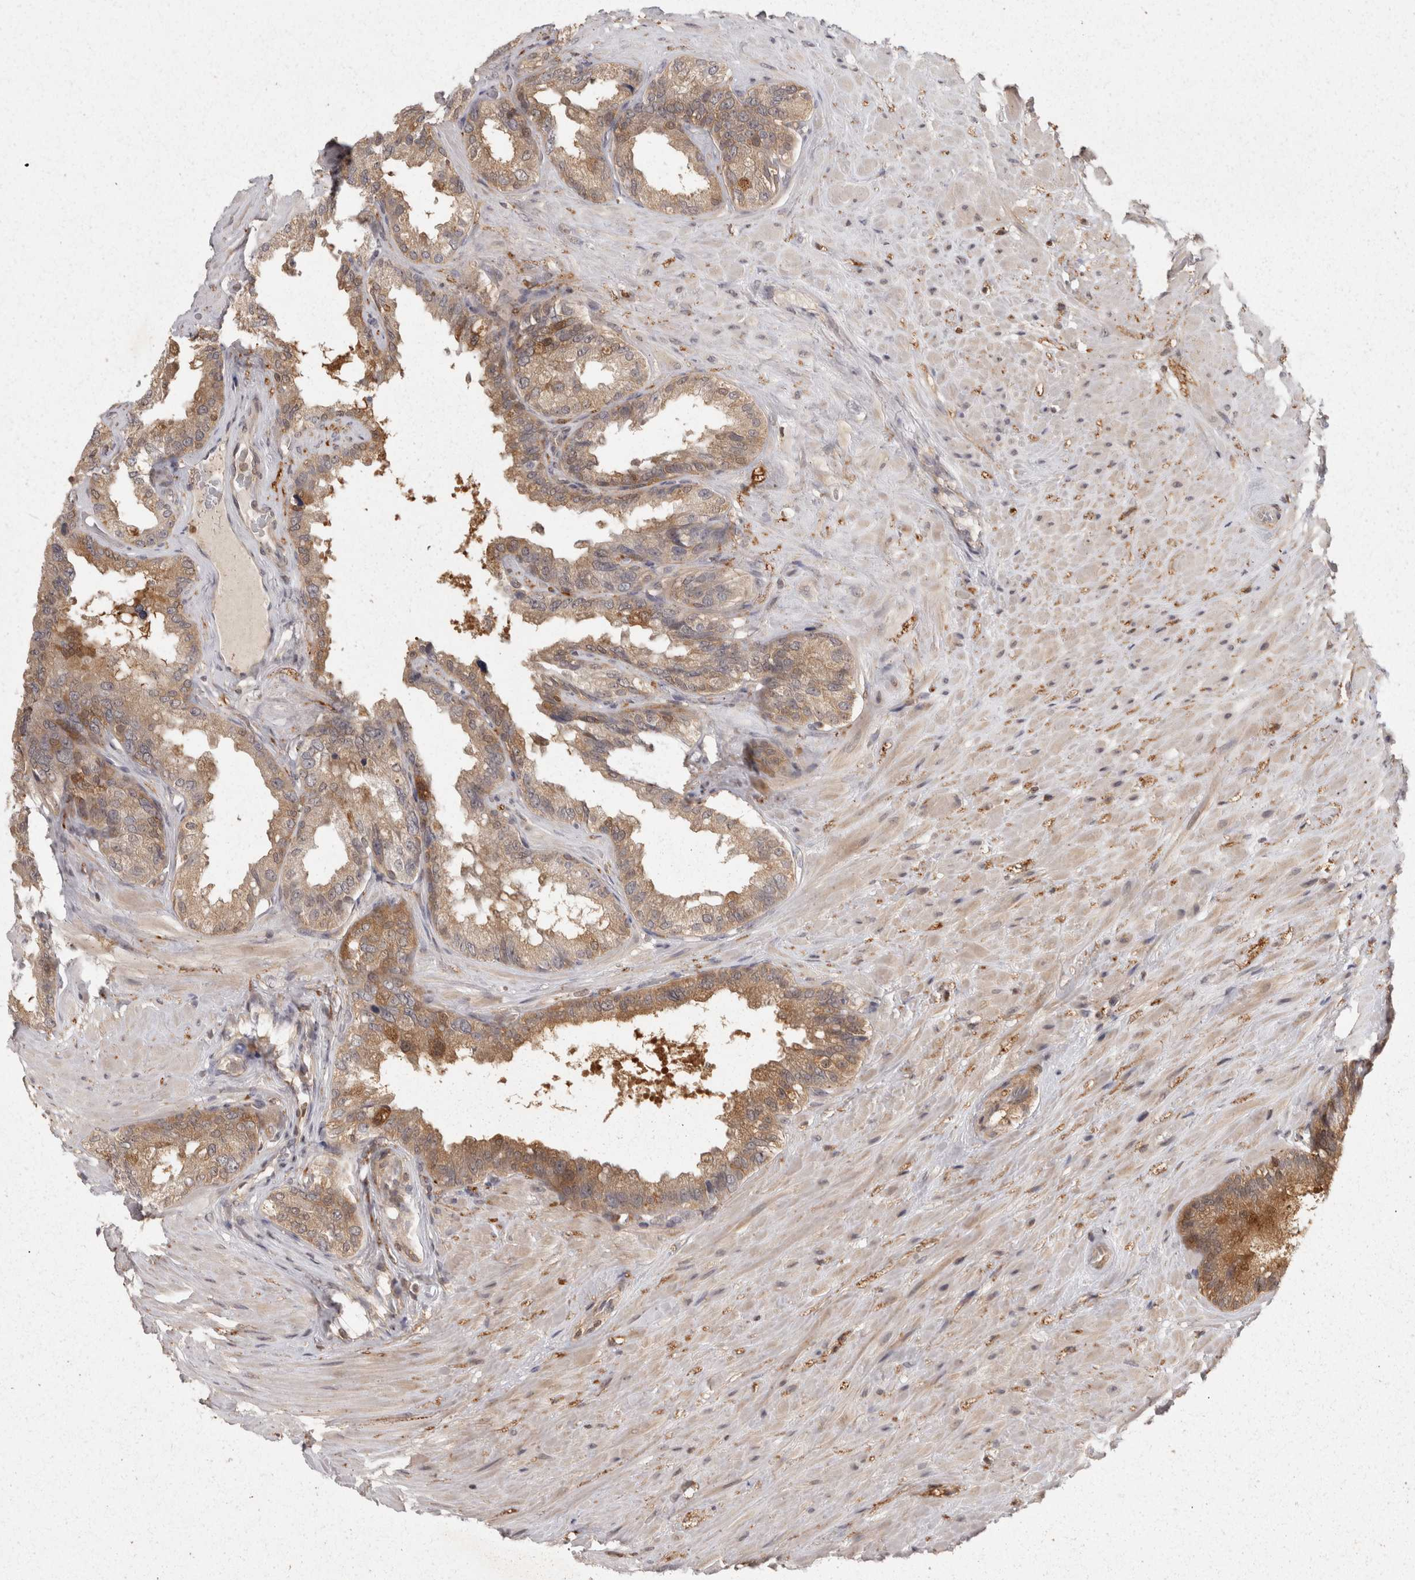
{"staining": {"intensity": "moderate", "quantity": ">75%", "location": "cytoplasmic/membranous"}, "tissue": "seminal vesicle", "cell_type": "Glandular cells", "image_type": "normal", "snomed": [{"axis": "morphology", "description": "Normal tissue, NOS"}, {"axis": "topography", "description": "Seminal veicle"}], "caption": "This is a histology image of IHC staining of benign seminal vesicle, which shows moderate staining in the cytoplasmic/membranous of glandular cells.", "gene": "ACAT2", "patient": {"sex": "male", "age": 80}}